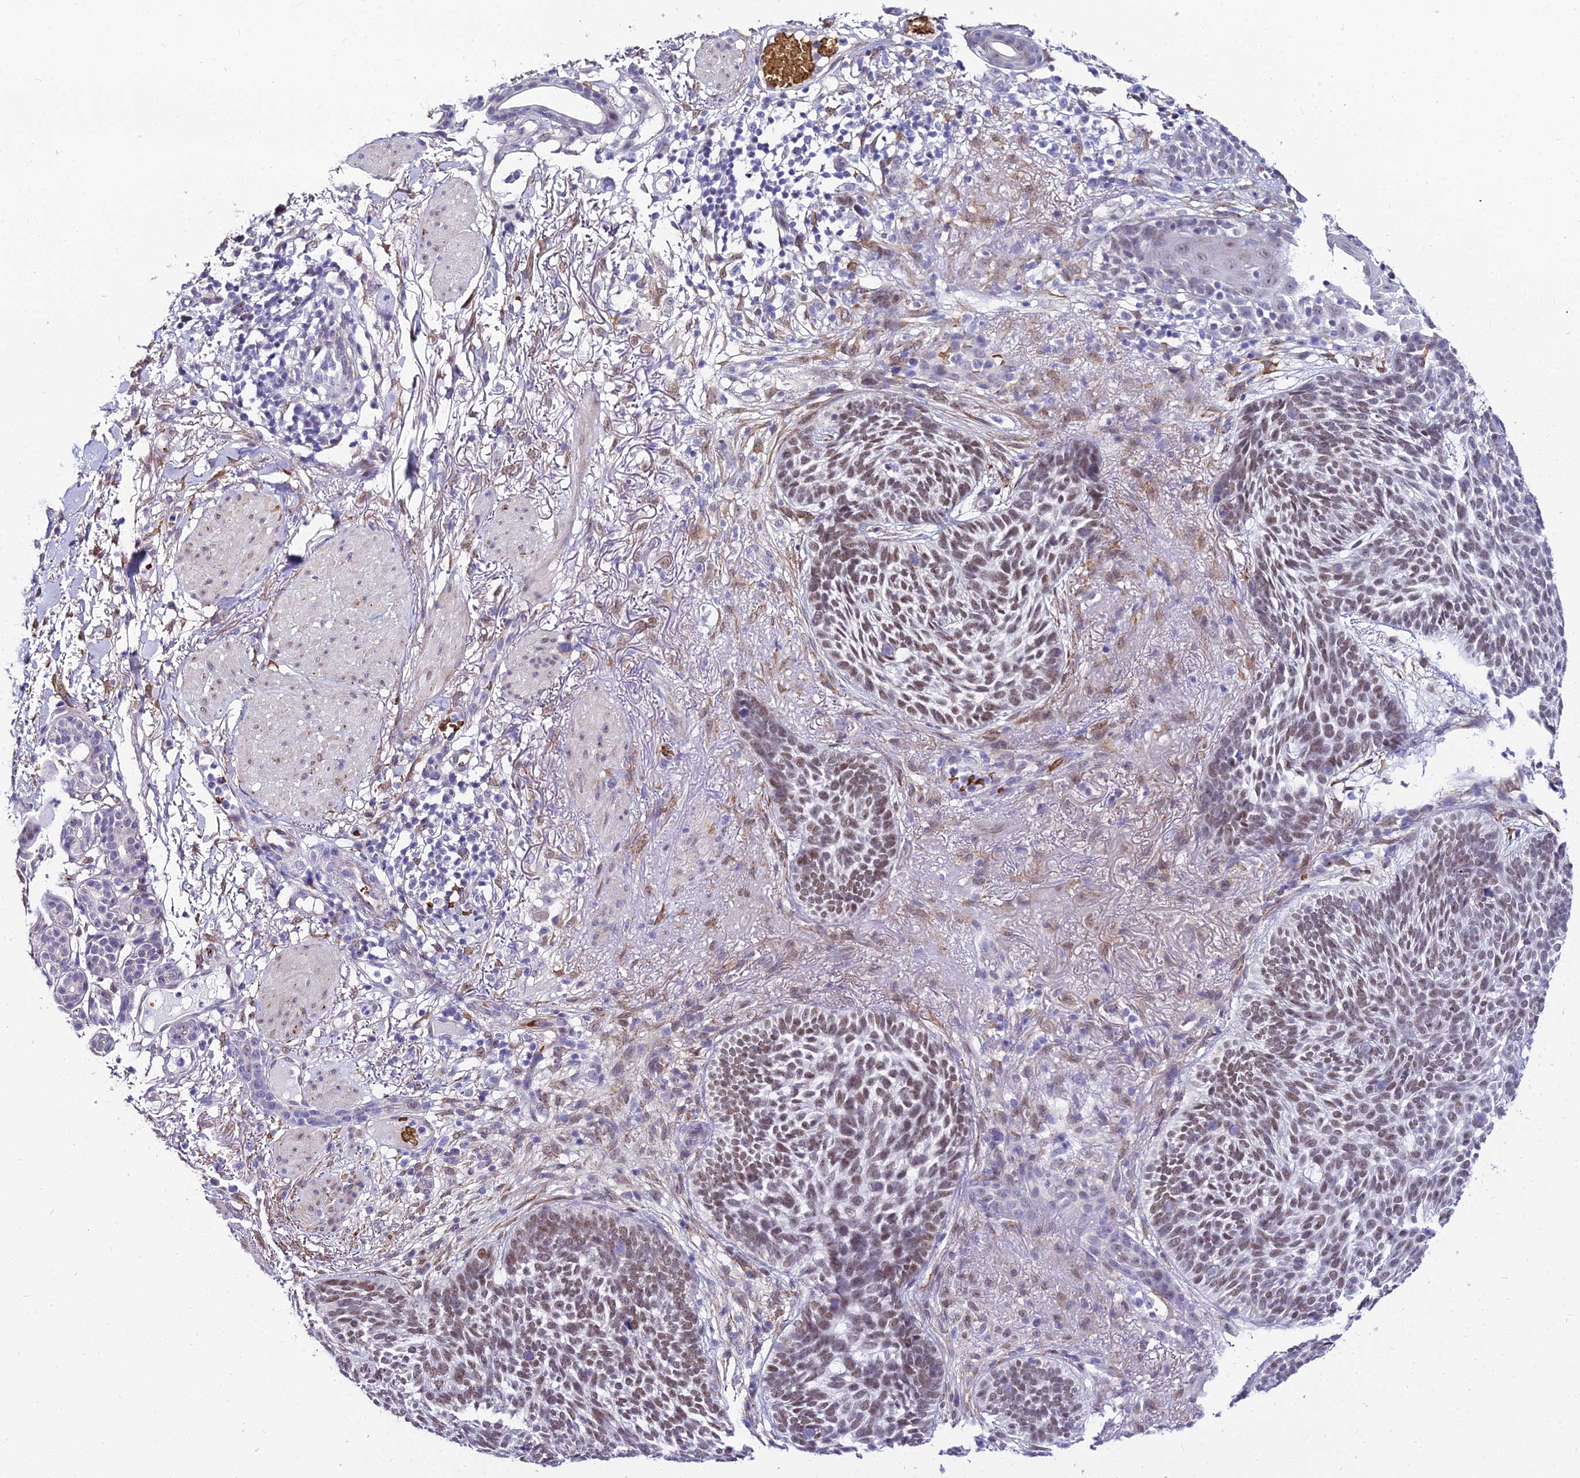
{"staining": {"intensity": "moderate", "quantity": ">75%", "location": "nuclear"}, "tissue": "skin cancer", "cell_type": "Tumor cells", "image_type": "cancer", "snomed": [{"axis": "morphology", "description": "Normal tissue, NOS"}, {"axis": "morphology", "description": "Basal cell carcinoma"}, {"axis": "topography", "description": "Skin"}], "caption": "Skin cancer was stained to show a protein in brown. There is medium levels of moderate nuclear expression in about >75% of tumor cells.", "gene": "BCL9", "patient": {"sex": "male", "age": 64}}